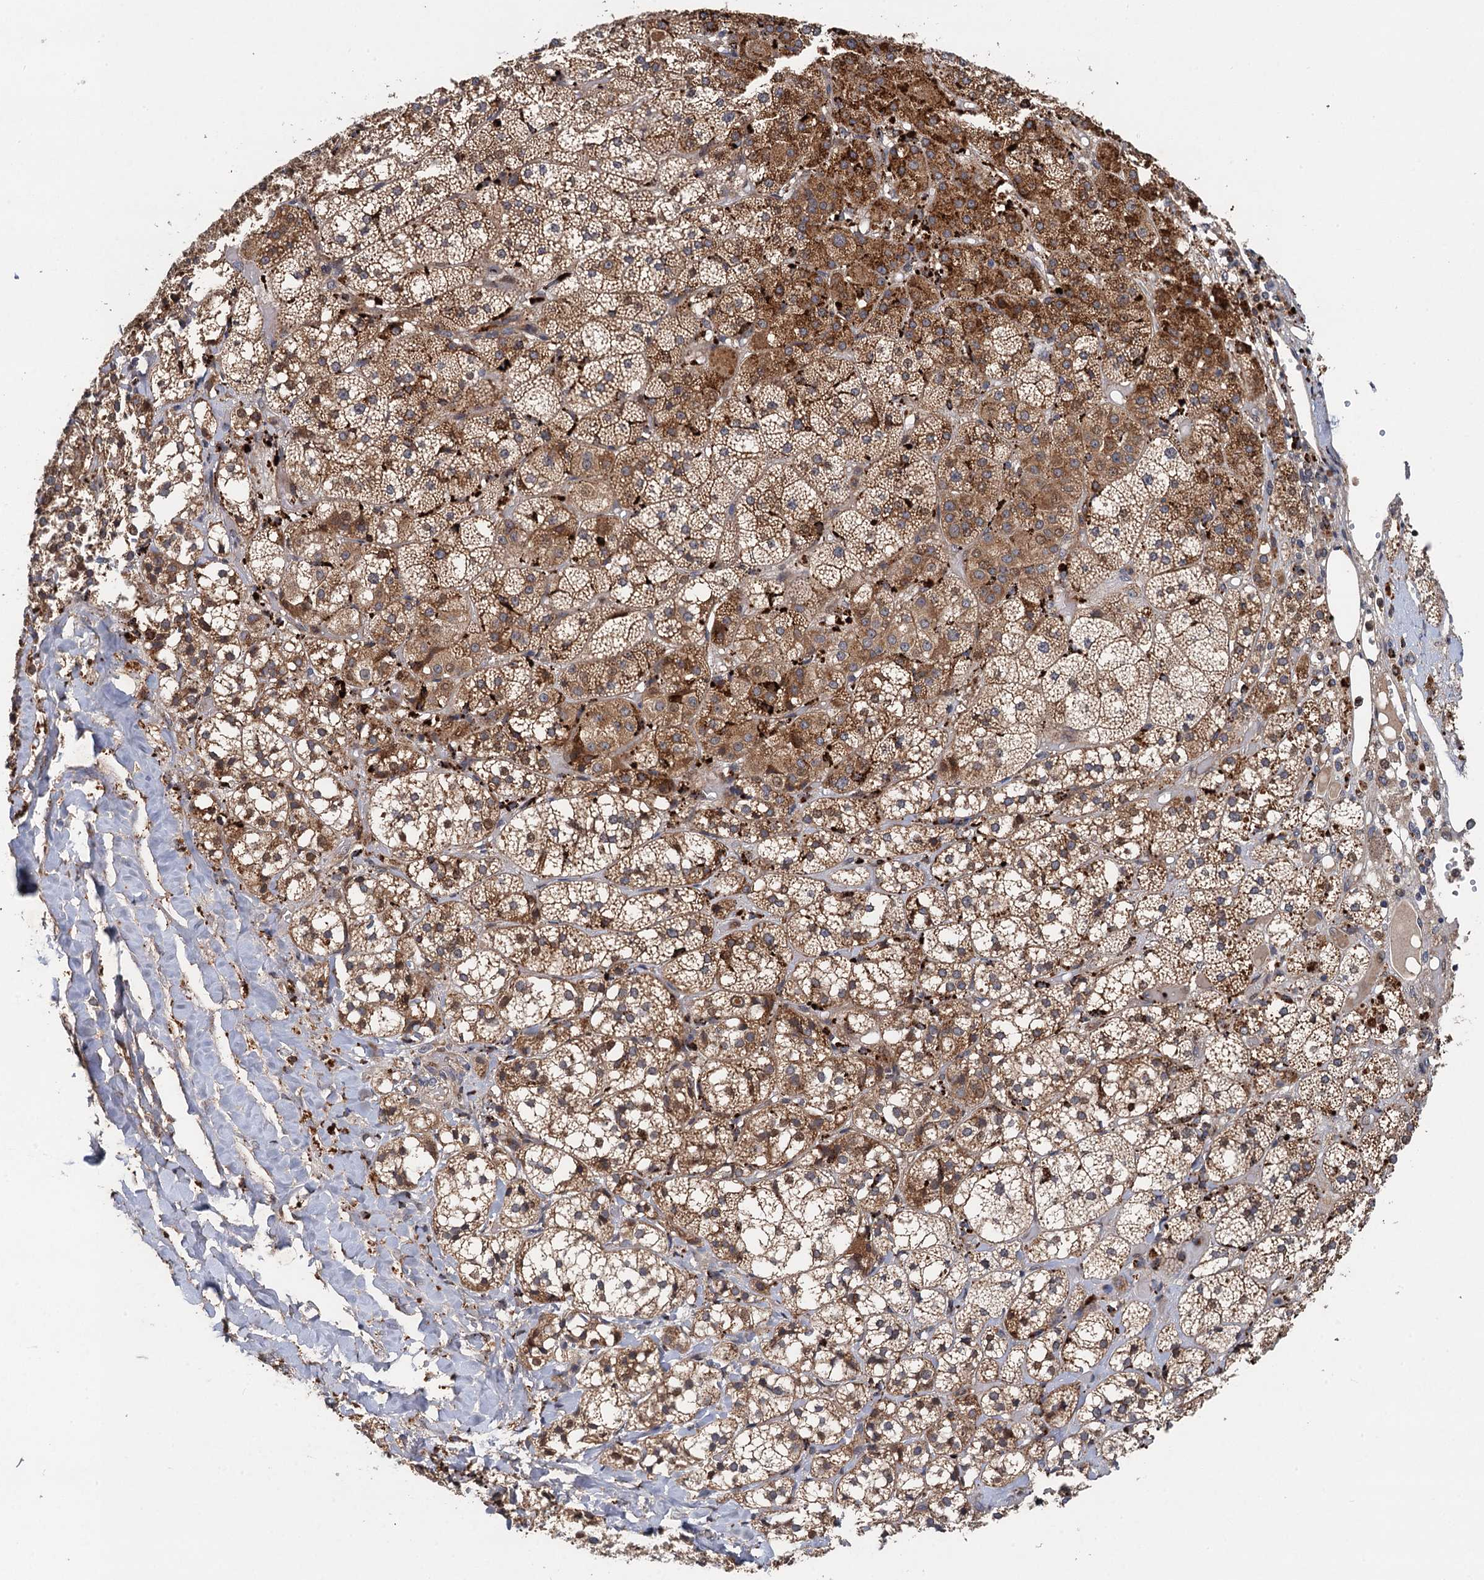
{"staining": {"intensity": "moderate", "quantity": "25%-75%", "location": "cytoplasmic/membranous"}, "tissue": "adrenal gland", "cell_type": "Glandular cells", "image_type": "normal", "snomed": [{"axis": "morphology", "description": "Normal tissue, NOS"}, {"axis": "topography", "description": "Adrenal gland"}], "caption": "Benign adrenal gland reveals moderate cytoplasmic/membranous staining in approximately 25%-75% of glandular cells, visualized by immunohistochemistry. Nuclei are stained in blue.", "gene": "NLRP10", "patient": {"sex": "female", "age": 61}}